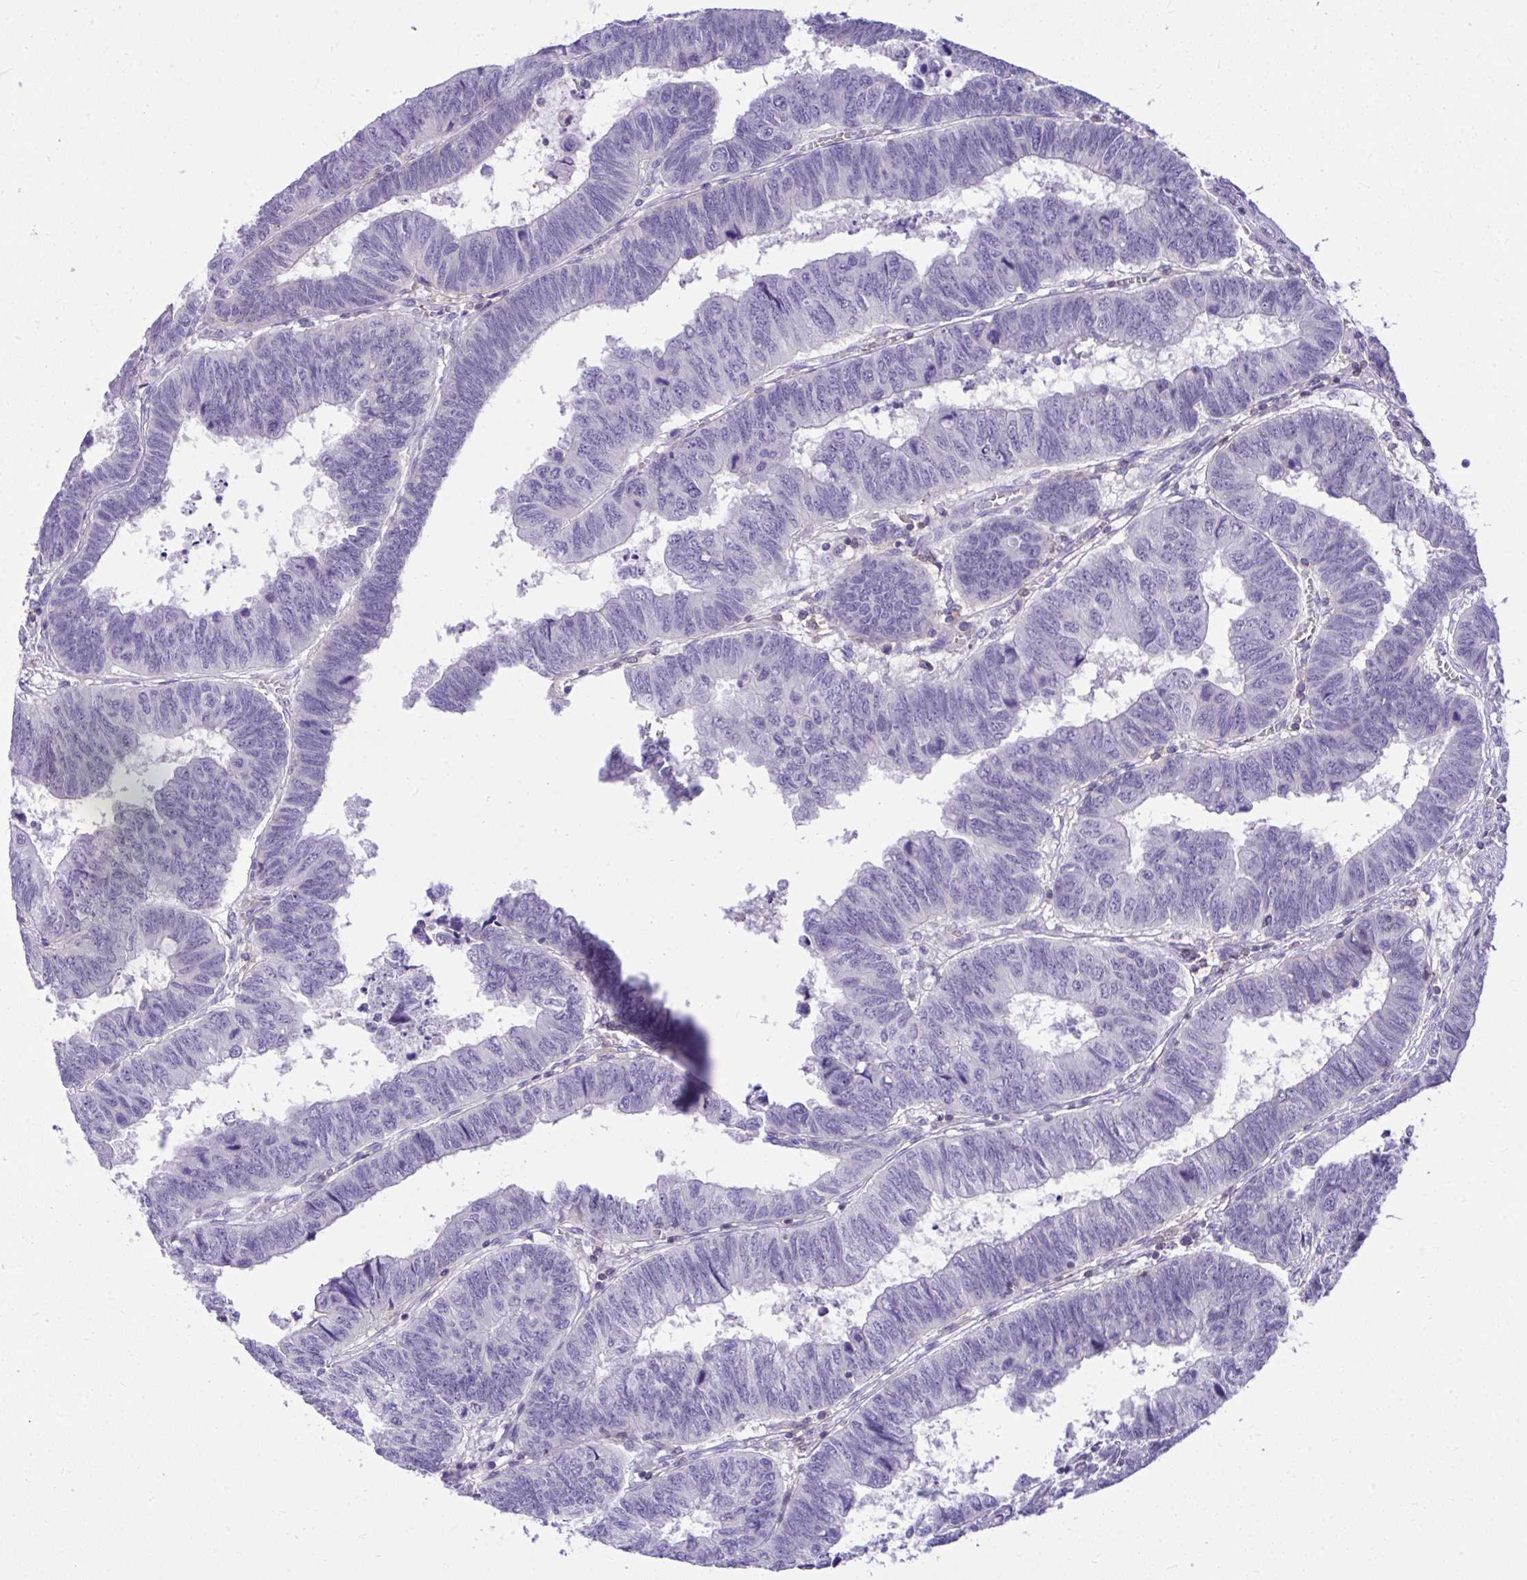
{"staining": {"intensity": "negative", "quantity": "none", "location": "none"}, "tissue": "colorectal cancer", "cell_type": "Tumor cells", "image_type": "cancer", "snomed": [{"axis": "morphology", "description": "Adenocarcinoma, NOS"}, {"axis": "topography", "description": "Colon"}], "caption": "Tumor cells are negative for protein expression in human colorectal cancer (adenocarcinoma).", "gene": "GPRIN3", "patient": {"sex": "male", "age": 62}}